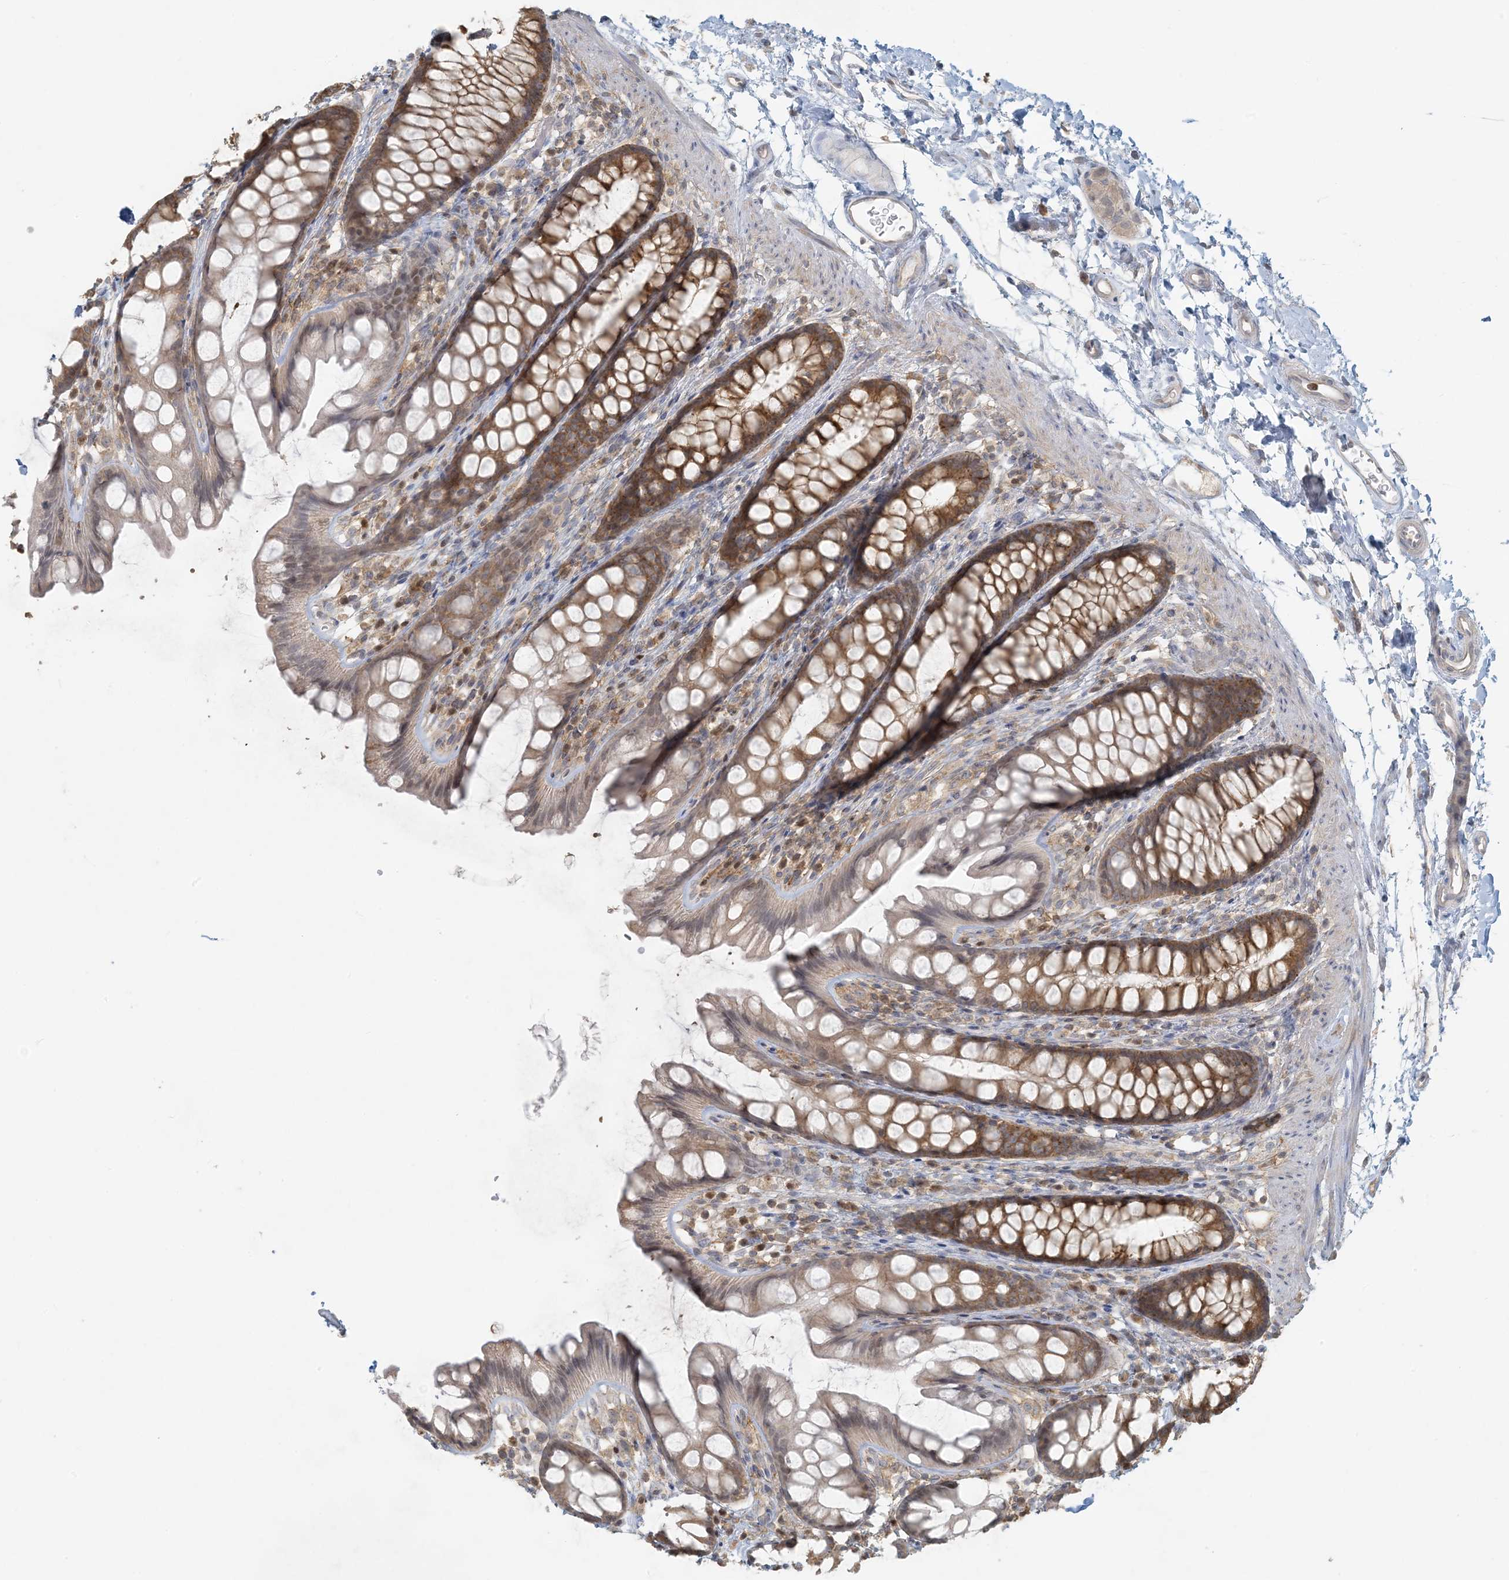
{"staining": {"intensity": "moderate", "quantity": ">75%", "location": "cytoplasmic/membranous"}, "tissue": "rectum", "cell_type": "Glandular cells", "image_type": "normal", "snomed": [{"axis": "morphology", "description": "Normal tissue, NOS"}, {"axis": "topography", "description": "Rectum"}], "caption": "DAB immunohistochemical staining of benign human rectum exhibits moderate cytoplasmic/membranous protein positivity in approximately >75% of glandular cells.", "gene": "HACL1", "patient": {"sex": "female", "age": 65}}